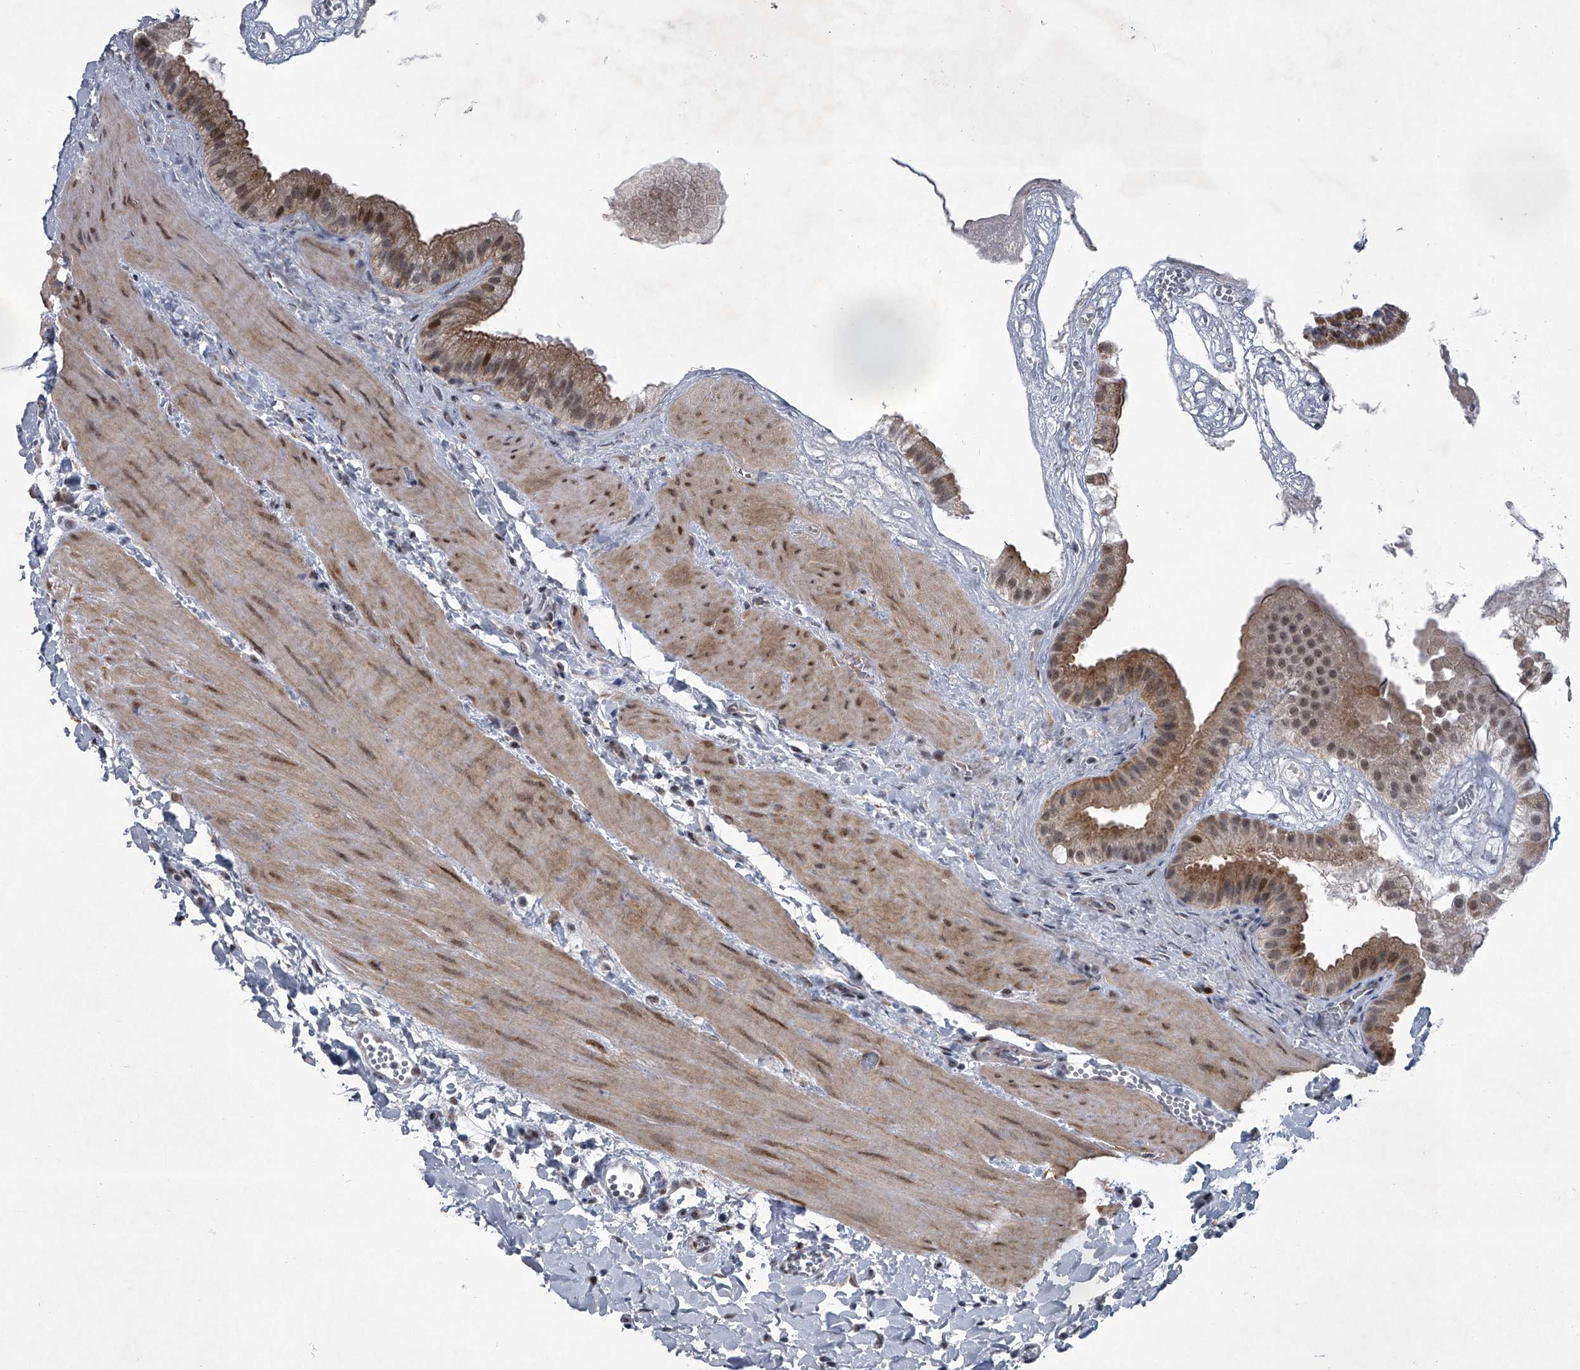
{"staining": {"intensity": "moderate", "quantity": ">75%", "location": "cytoplasmic/membranous,nuclear"}, "tissue": "gallbladder", "cell_type": "Glandular cells", "image_type": "normal", "snomed": [{"axis": "morphology", "description": "Normal tissue, NOS"}, {"axis": "topography", "description": "Gallbladder"}], "caption": "Protein staining of normal gallbladder demonstrates moderate cytoplasmic/membranous,nuclear expression in approximately >75% of glandular cells. Nuclei are stained in blue.", "gene": "MLLT1", "patient": {"sex": "male", "age": 55}}